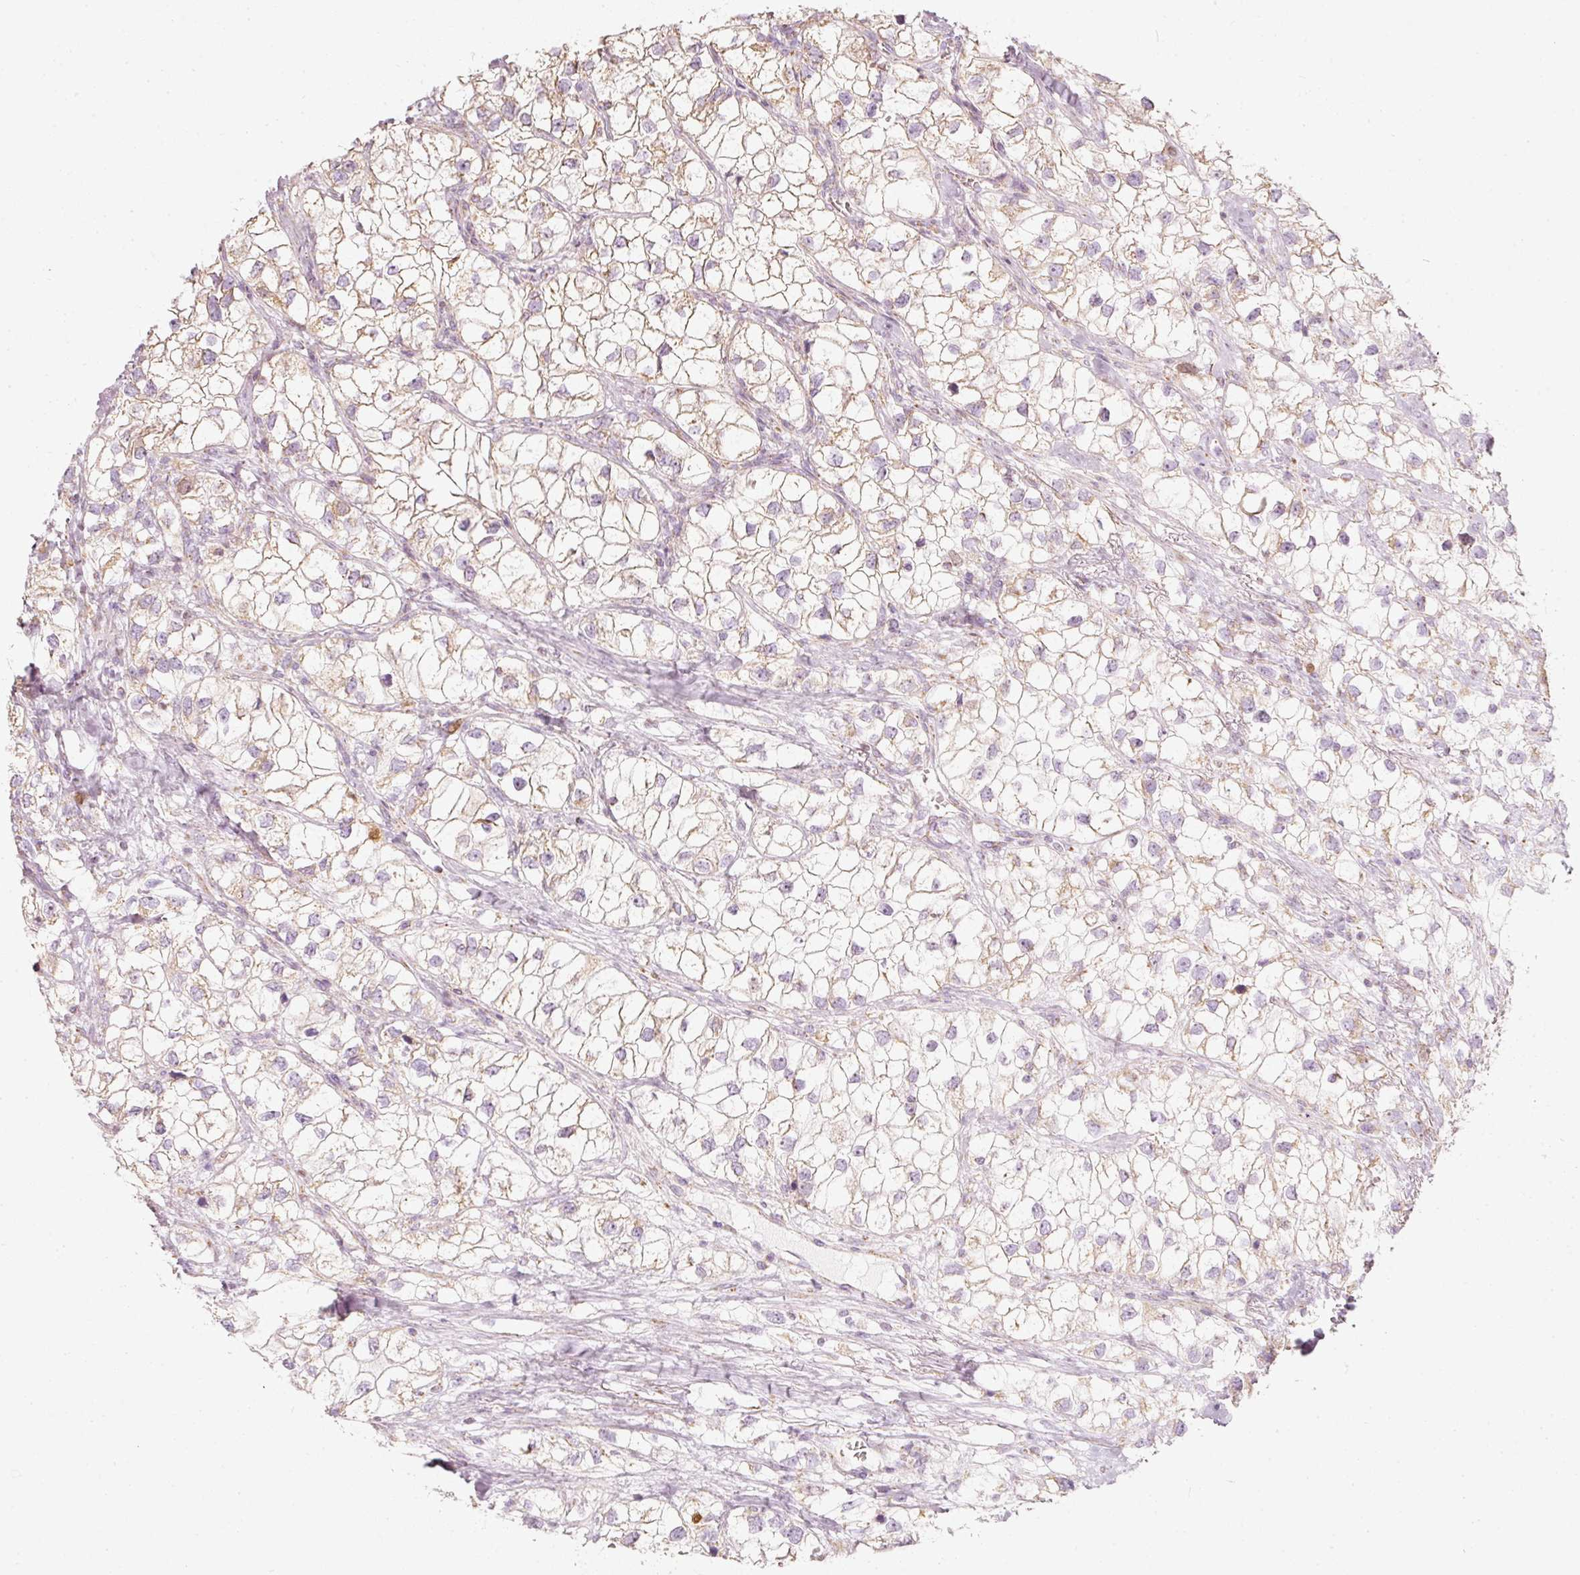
{"staining": {"intensity": "weak", "quantity": "<25%", "location": "nuclear"}, "tissue": "renal cancer", "cell_type": "Tumor cells", "image_type": "cancer", "snomed": [{"axis": "morphology", "description": "Adenocarcinoma, NOS"}, {"axis": "topography", "description": "Kidney"}], "caption": "IHC of human renal cancer (adenocarcinoma) demonstrates no expression in tumor cells.", "gene": "DUT", "patient": {"sex": "male", "age": 59}}